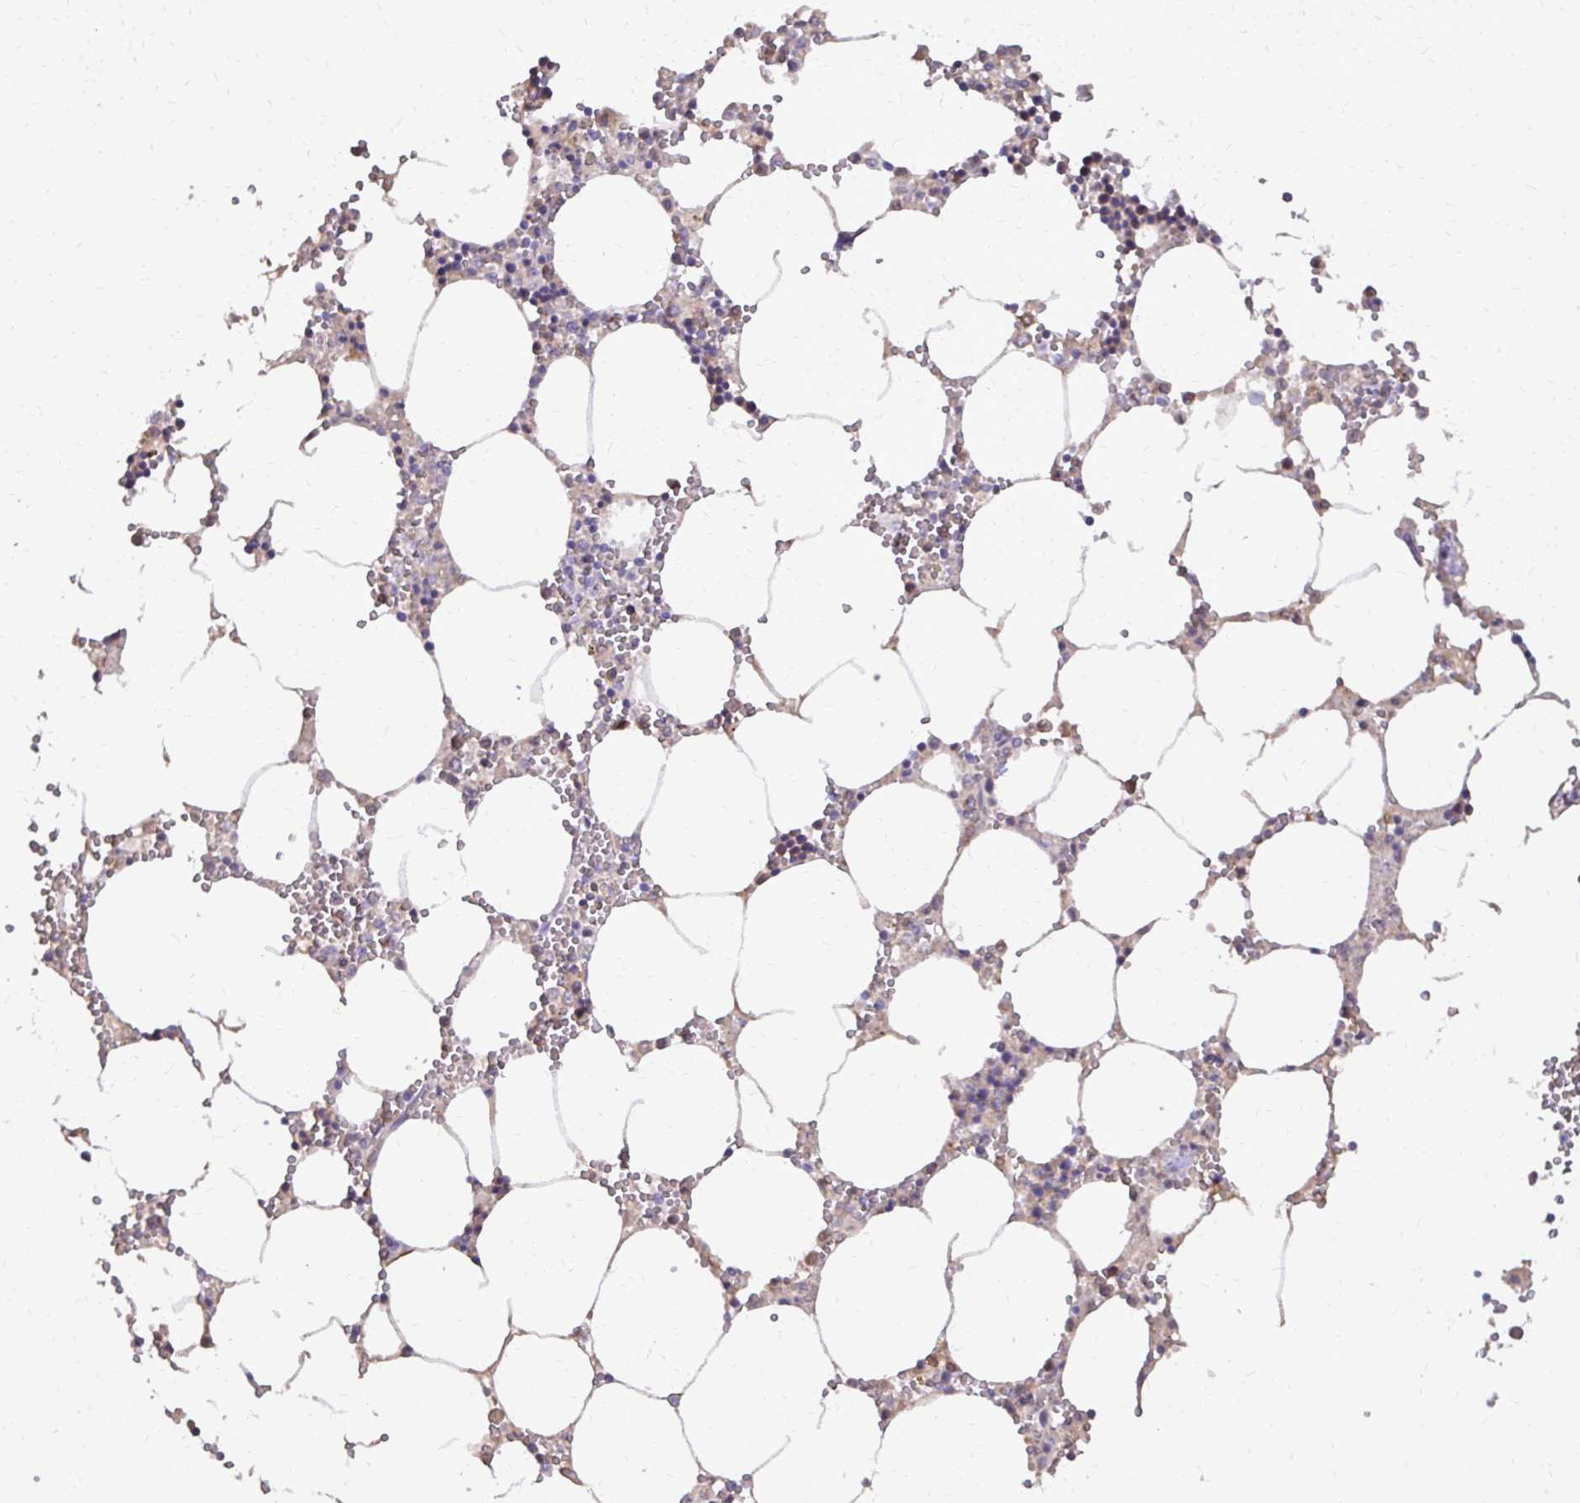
{"staining": {"intensity": "weak", "quantity": "<25%", "location": "cytoplasmic/membranous"}, "tissue": "bone marrow", "cell_type": "Hematopoietic cells", "image_type": "normal", "snomed": [{"axis": "morphology", "description": "Normal tissue, NOS"}, {"axis": "topography", "description": "Bone marrow"}], "caption": "Human bone marrow stained for a protein using IHC demonstrates no positivity in hematopoietic cells.", "gene": "CAT", "patient": {"sex": "male", "age": 54}}